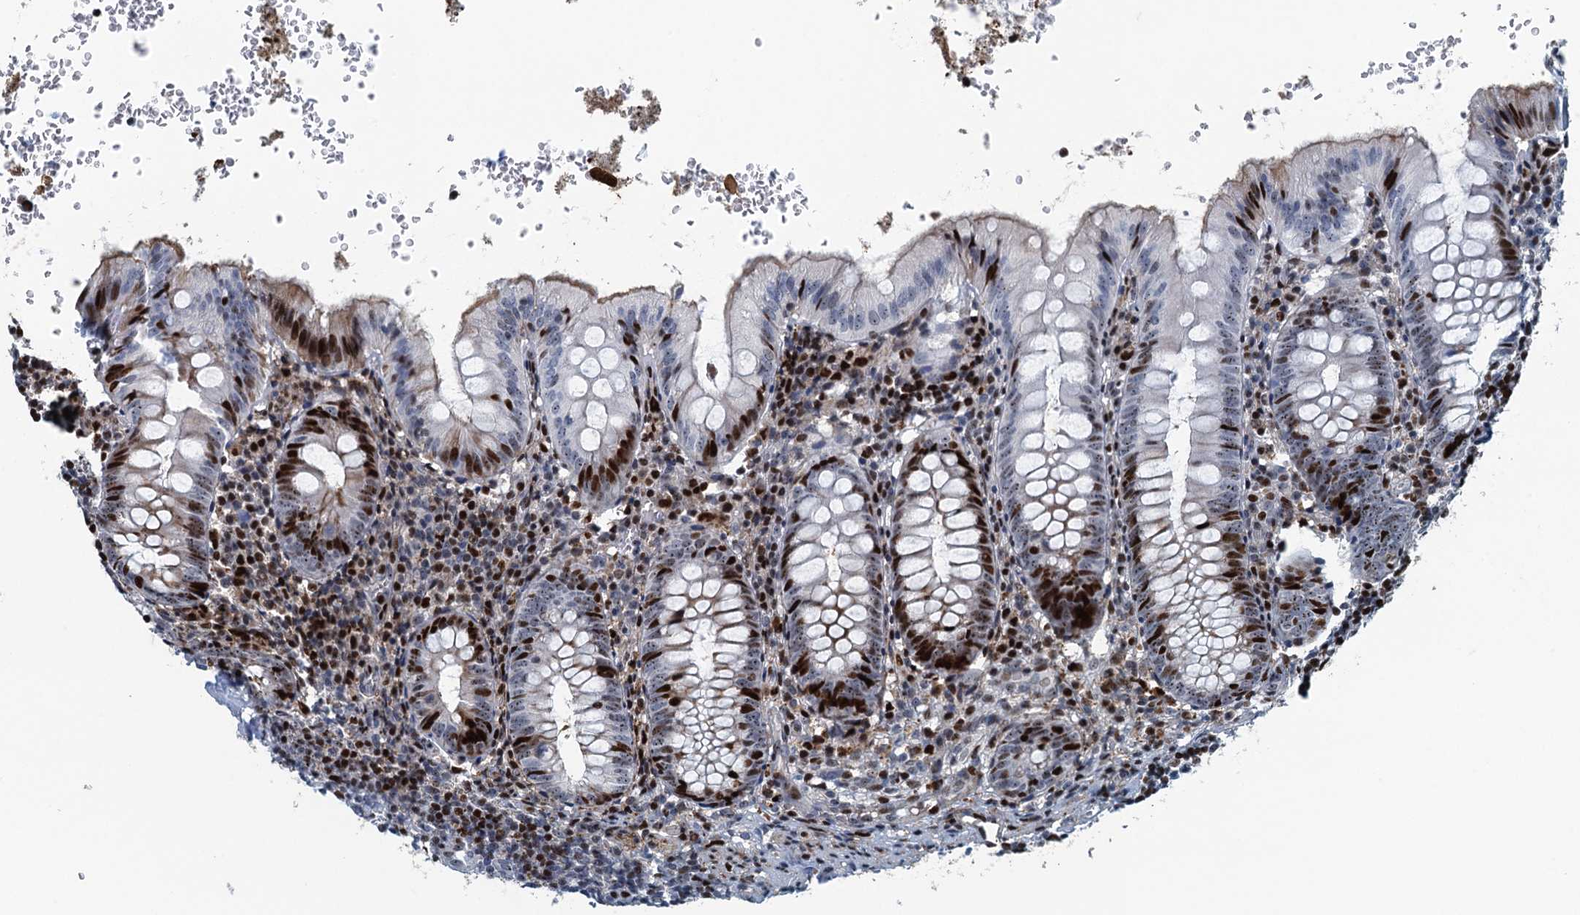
{"staining": {"intensity": "strong", "quantity": "25%-75%", "location": "nuclear"}, "tissue": "appendix", "cell_type": "Glandular cells", "image_type": "normal", "snomed": [{"axis": "morphology", "description": "Normal tissue, NOS"}, {"axis": "topography", "description": "Appendix"}], "caption": "Appendix stained with DAB (3,3'-diaminobenzidine) IHC demonstrates high levels of strong nuclear staining in about 25%-75% of glandular cells.", "gene": "ANKRD13D", "patient": {"sex": "male", "age": 8}}